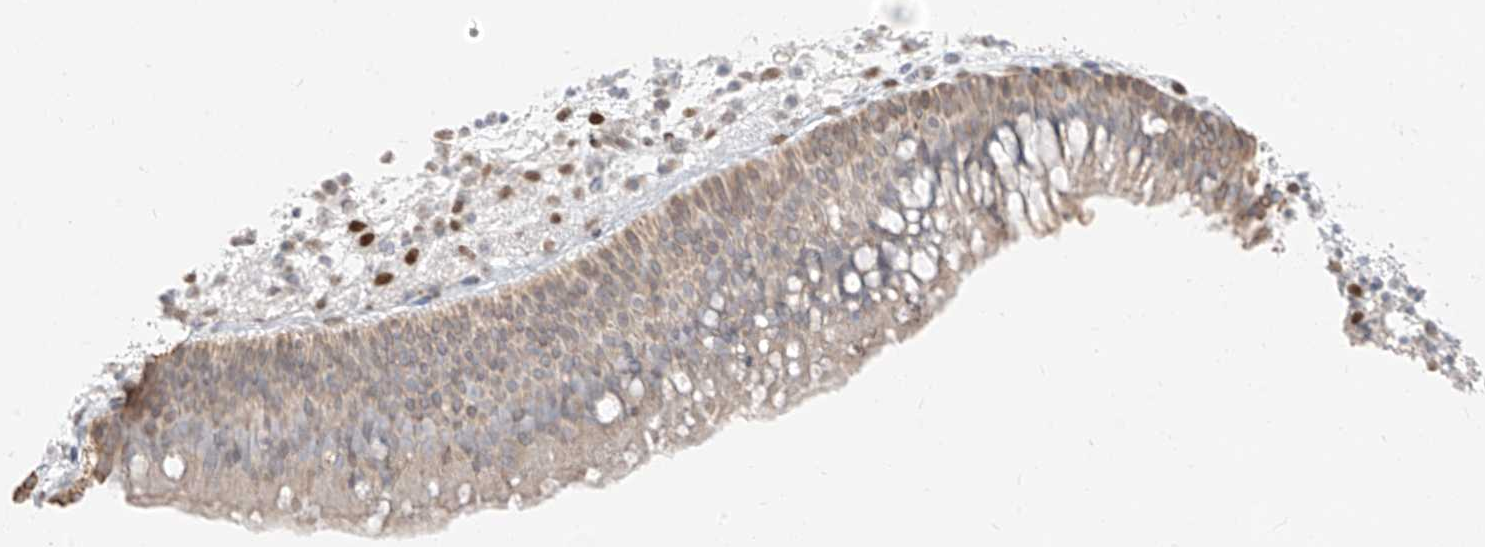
{"staining": {"intensity": "moderate", "quantity": "25%-75%", "location": "cytoplasmic/membranous"}, "tissue": "nasopharynx", "cell_type": "Respiratory epithelial cells", "image_type": "normal", "snomed": [{"axis": "morphology", "description": "Normal tissue, NOS"}, {"axis": "morphology", "description": "Inflammation, NOS"}, {"axis": "morphology", "description": "Malignant melanoma, Metastatic site"}, {"axis": "topography", "description": "Nasopharynx"}], "caption": "Immunohistochemical staining of benign nasopharynx demonstrates moderate cytoplasmic/membranous protein expression in approximately 25%-75% of respiratory epithelial cells.", "gene": "ZNF774", "patient": {"sex": "male", "age": 70}}